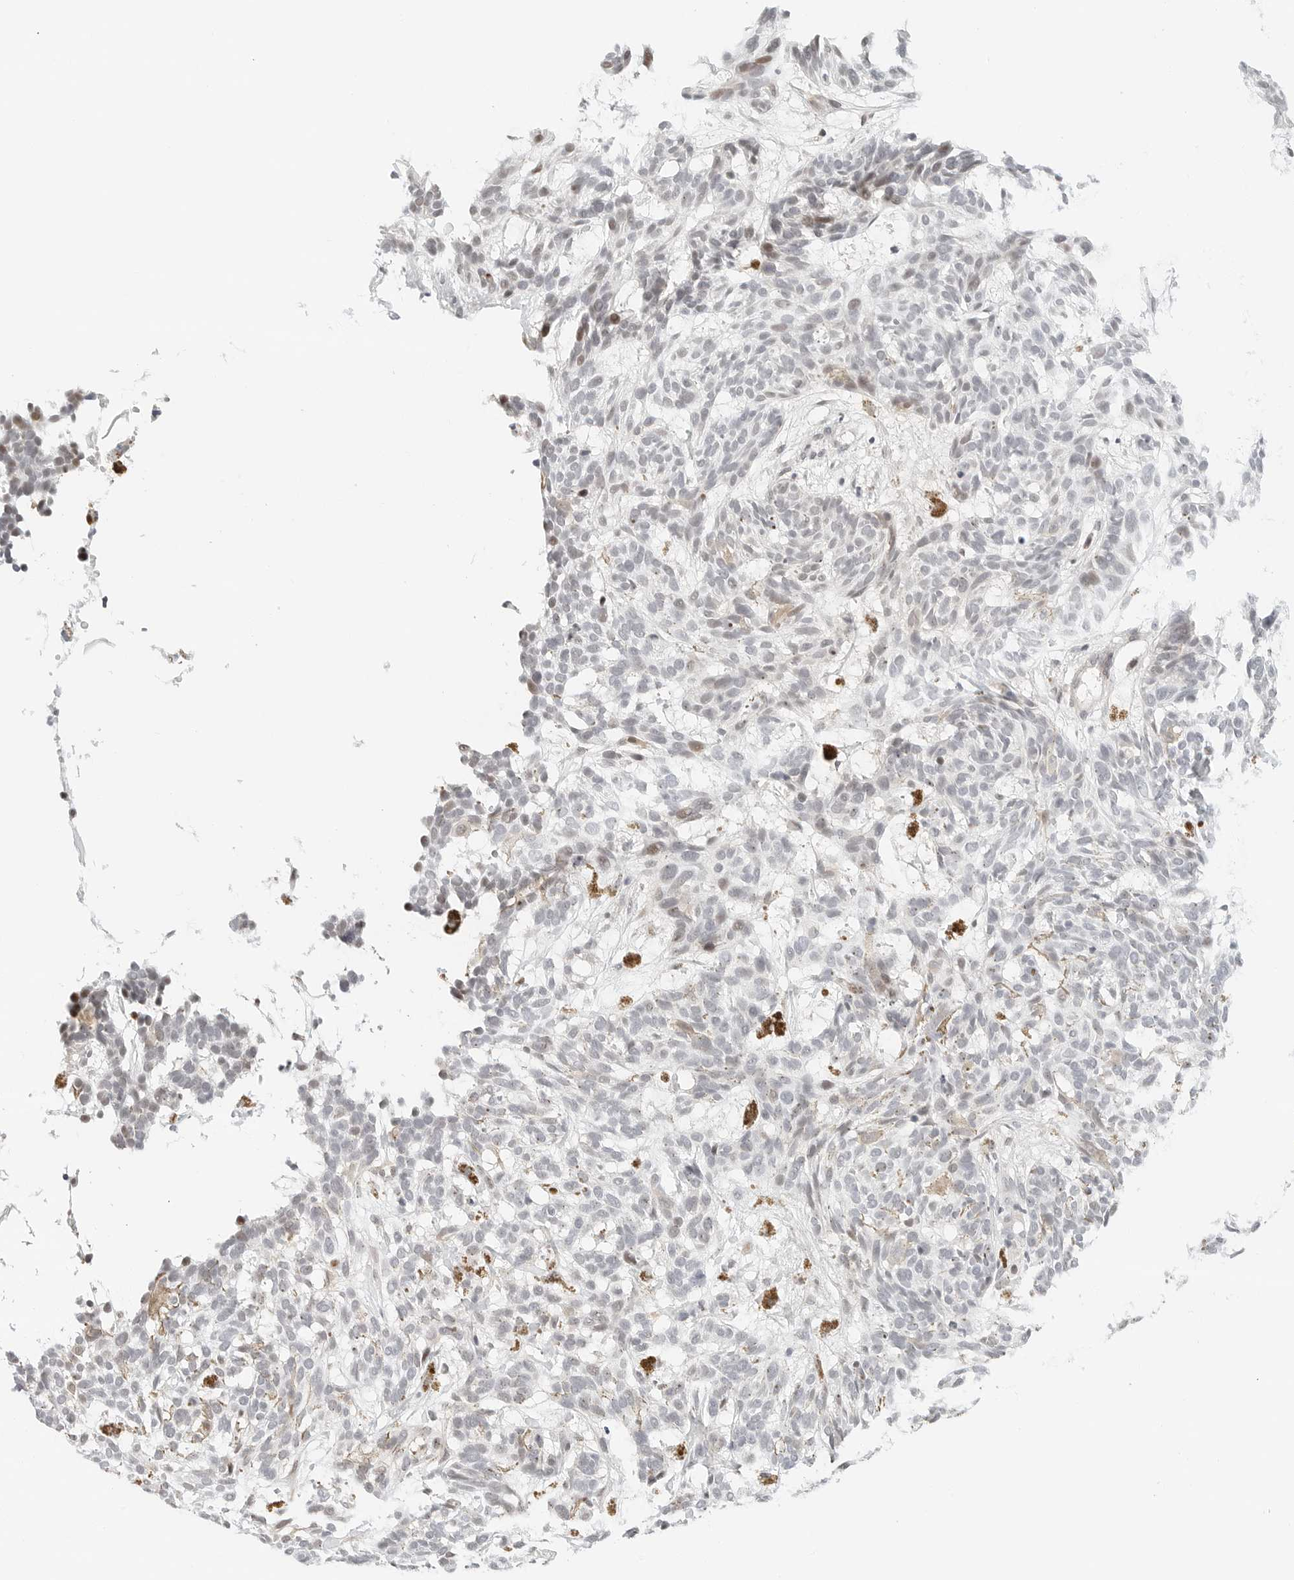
{"staining": {"intensity": "moderate", "quantity": "<25%", "location": "nuclear"}, "tissue": "skin cancer", "cell_type": "Tumor cells", "image_type": "cancer", "snomed": [{"axis": "morphology", "description": "Basal cell carcinoma"}, {"axis": "topography", "description": "Skin"}], "caption": "Immunohistochemistry staining of skin cancer, which shows low levels of moderate nuclear expression in approximately <25% of tumor cells indicating moderate nuclear protein staining. The staining was performed using DAB (3,3'-diaminobenzidine) (brown) for protein detection and nuclei were counterstained in hematoxylin (blue).", "gene": "PARP10", "patient": {"sex": "male", "age": 85}}